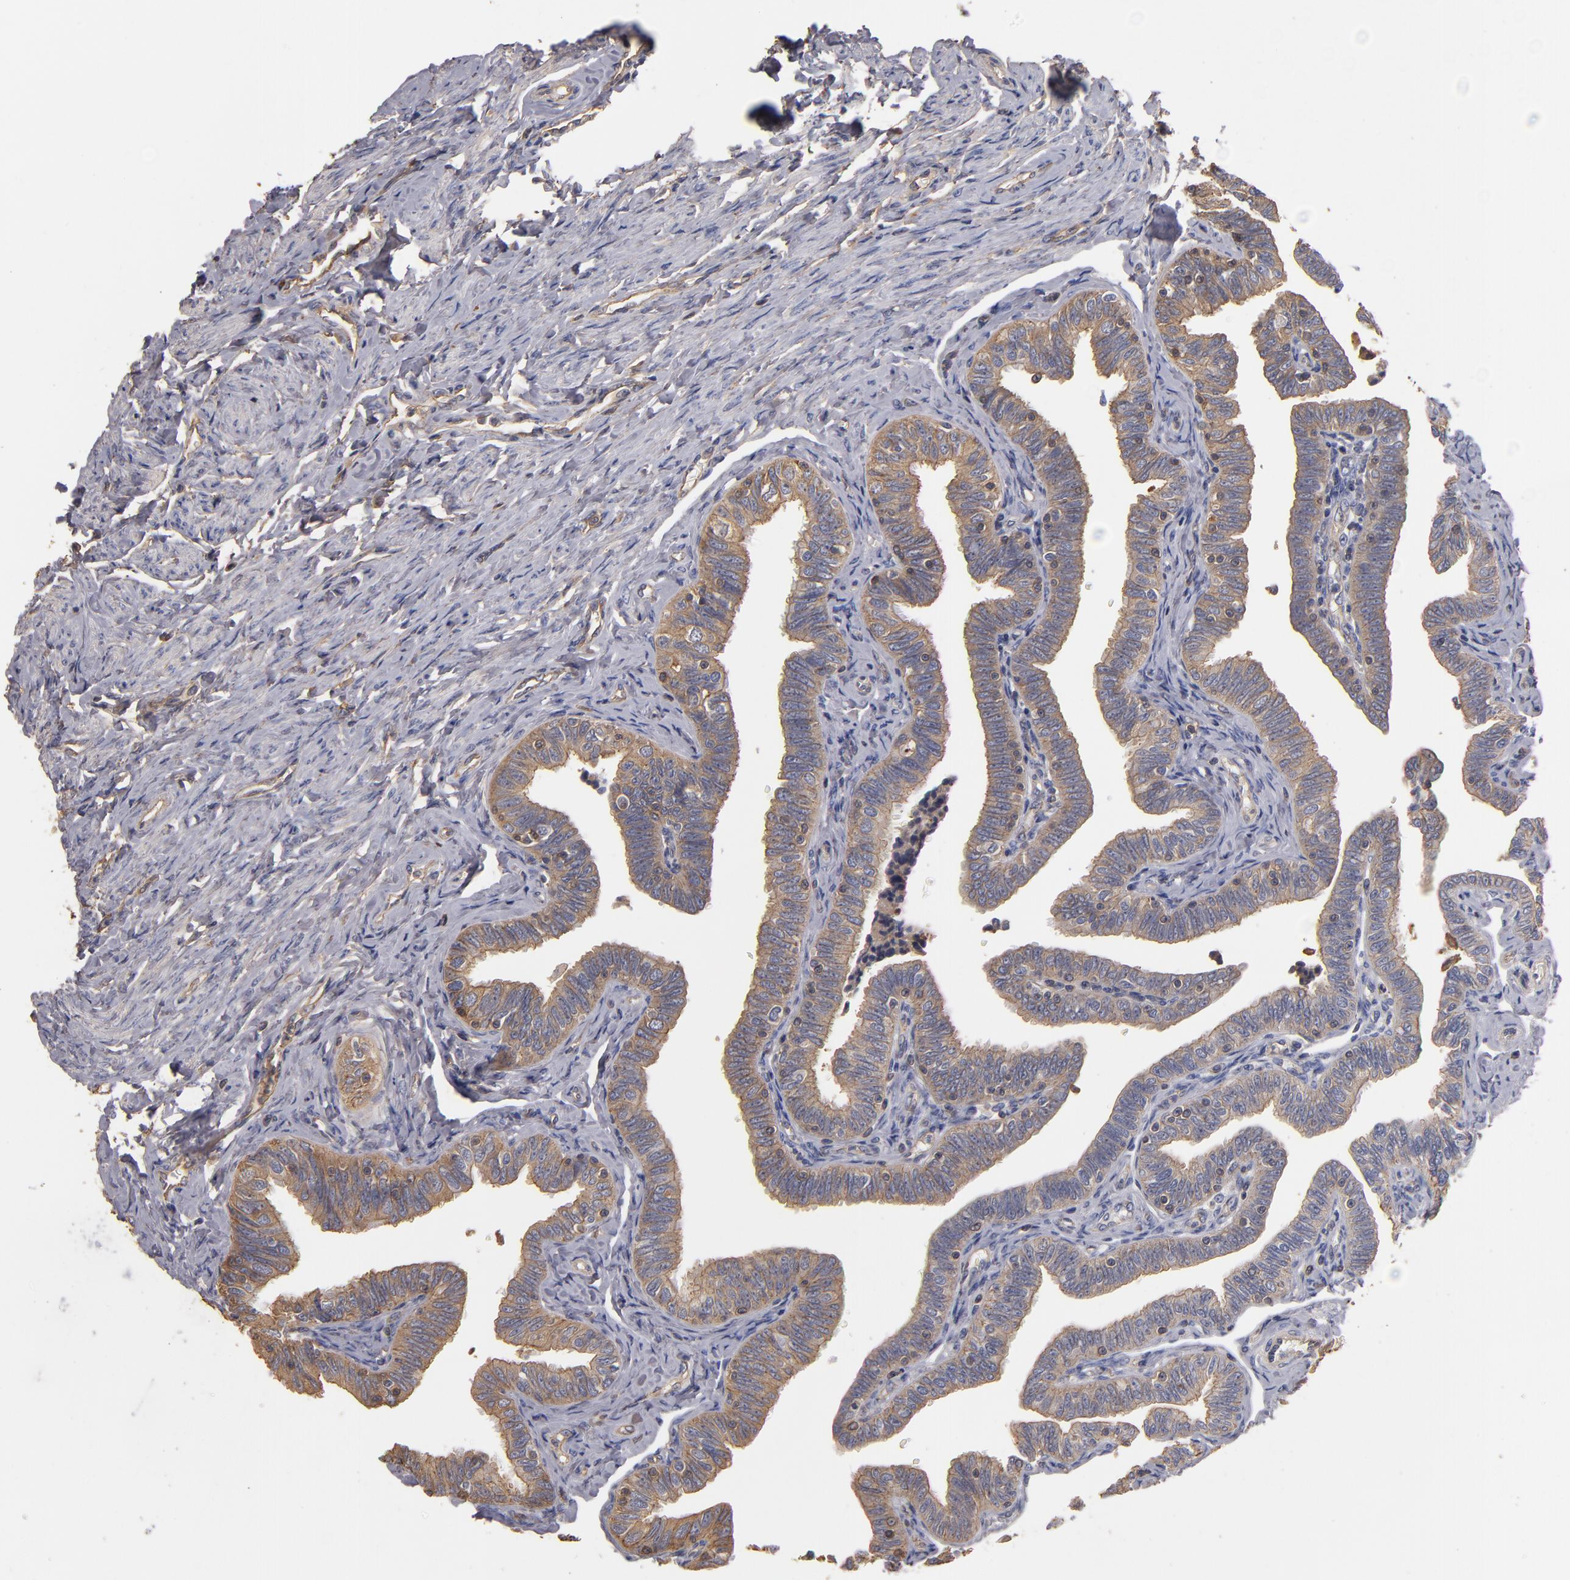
{"staining": {"intensity": "weak", "quantity": ">75%", "location": "cytoplasmic/membranous"}, "tissue": "fallopian tube", "cell_type": "Glandular cells", "image_type": "normal", "snomed": [{"axis": "morphology", "description": "Normal tissue, NOS"}, {"axis": "topography", "description": "Fallopian tube"}, {"axis": "topography", "description": "Ovary"}], "caption": "Immunohistochemical staining of benign human fallopian tube reveals weak cytoplasmic/membranous protein positivity in approximately >75% of glandular cells.", "gene": "ESYT2", "patient": {"sex": "female", "age": 69}}